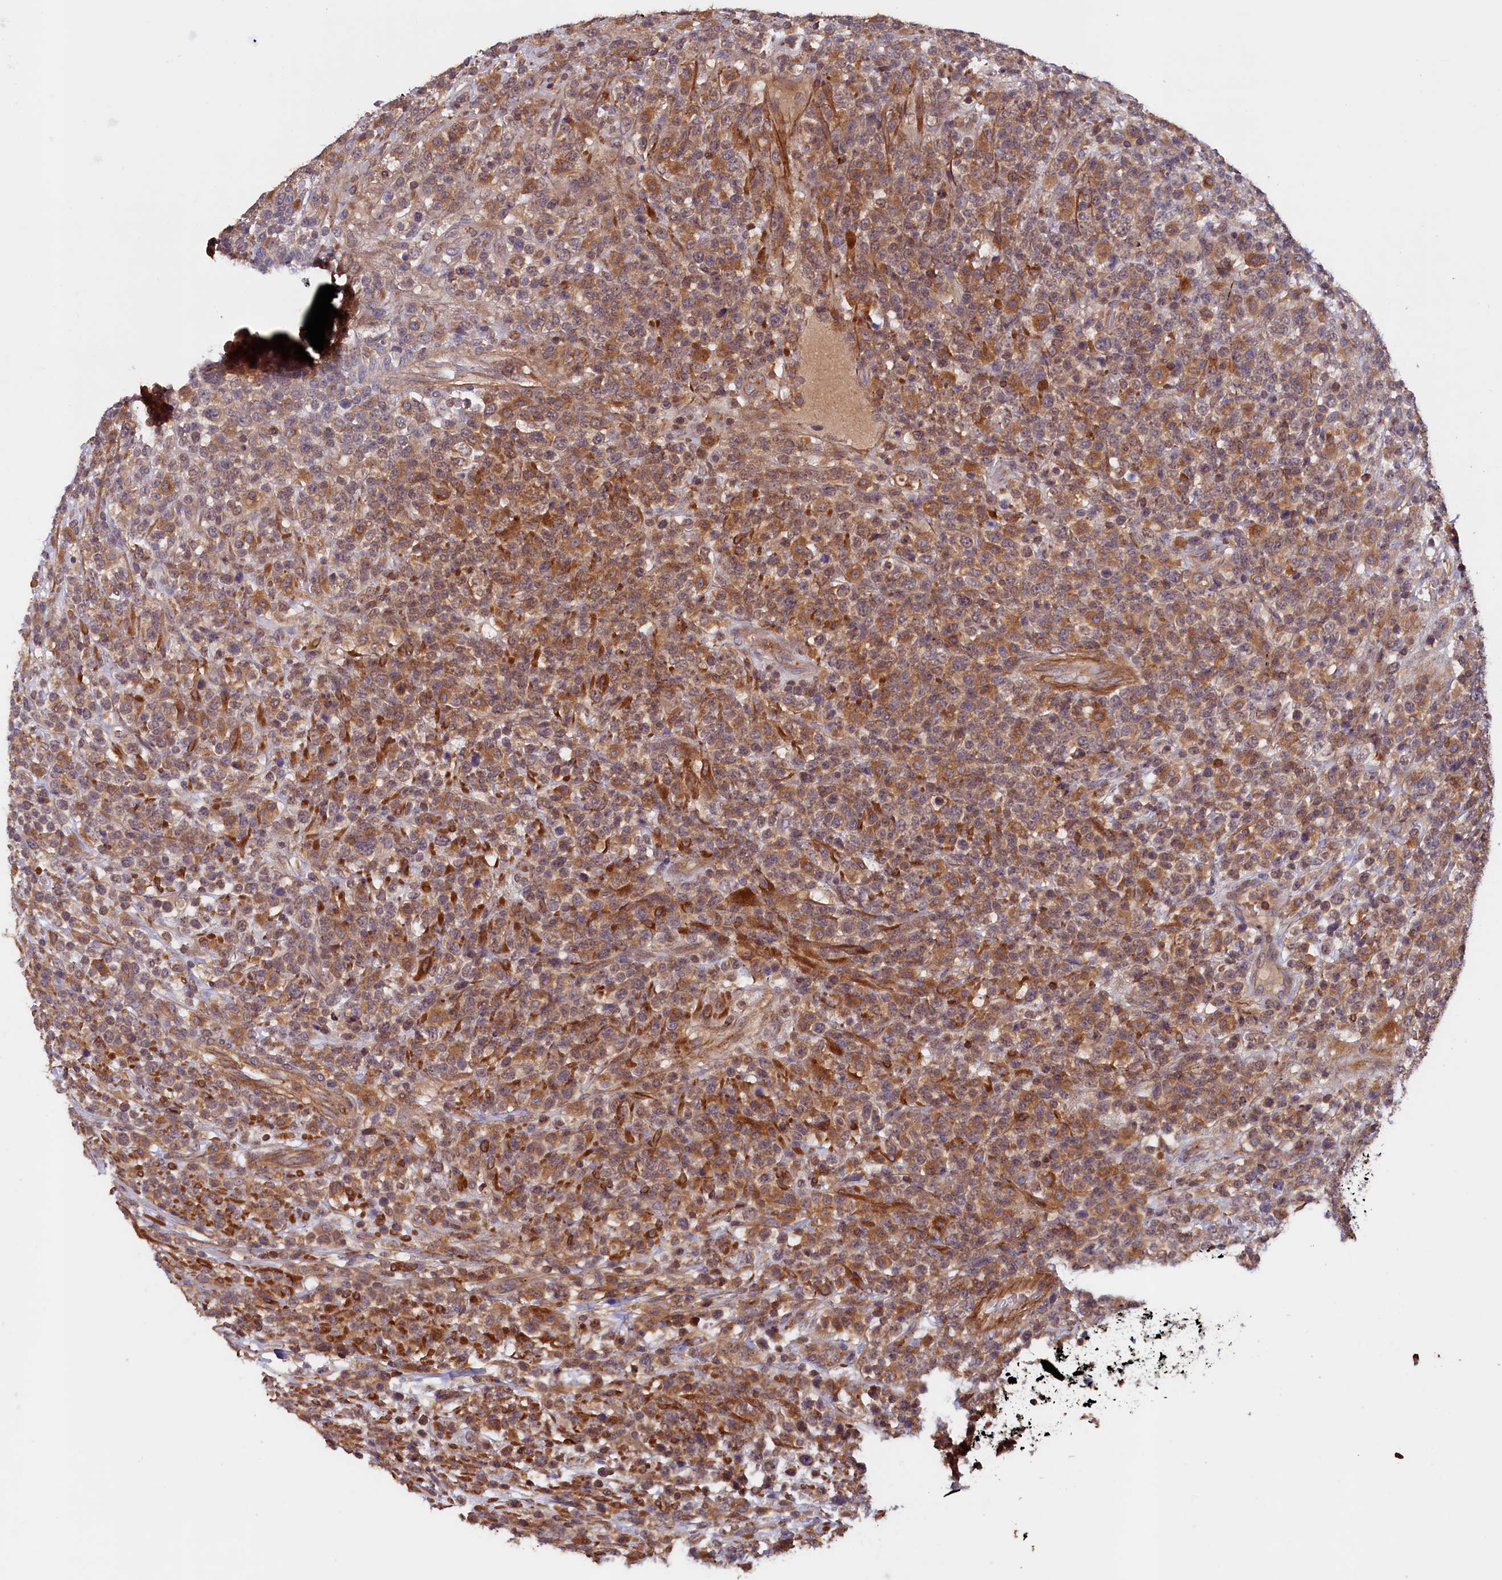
{"staining": {"intensity": "moderate", "quantity": ">75%", "location": "cytoplasmic/membranous"}, "tissue": "lymphoma", "cell_type": "Tumor cells", "image_type": "cancer", "snomed": [{"axis": "morphology", "description": "Malignant lymphoma, non-Hodgkin's type, High grade"}, {"axis": "topography", "description": "Colon"}], "caption": "A medium amount of moderate cytoplasmic/membranous positivity is appreciated in about >75% of tumor cells in malignant lymphoma, non-Hodgkin's type (high-grade) tissue.", "gene": "DUOXA1", "patient": {"sex": "female", "age": 53}}